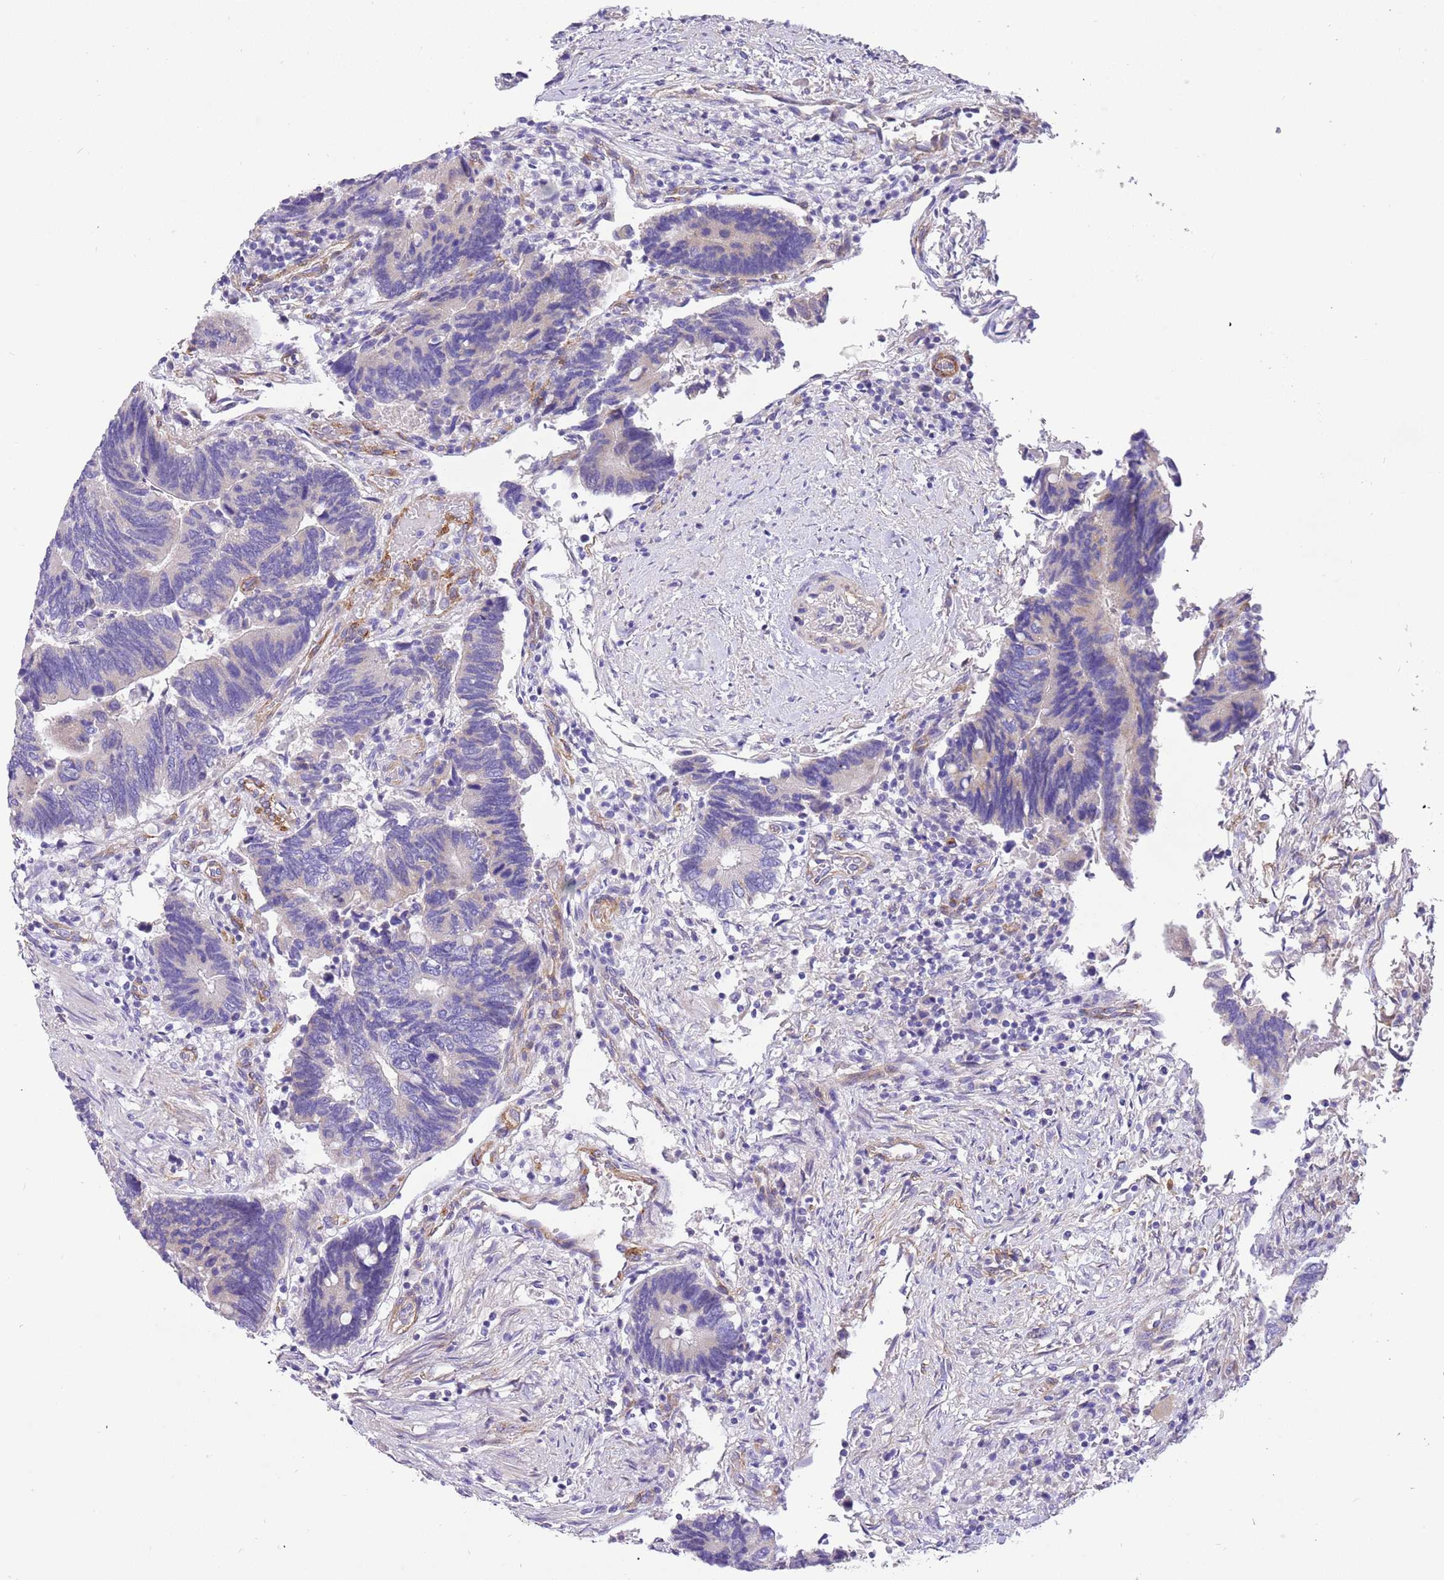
{"staining": {"intensity": "negative", "quantity": "none", "location": "none"}, "tissue": "colorectal cancer", "cell_type": "Tumor cells", "image_type": "cancer", "snomed": [{"axis": "morphology", "description": "Adenocarcinoma, NOS"}, {"axis": "topography", "description": "Colon"}], "caption": "Colorectal cancer was stained to show a protein in brown. There is no significant expression in tumor cells.", "gene": "SERINC3", "patient": {"sex": "male", "age": 87}}